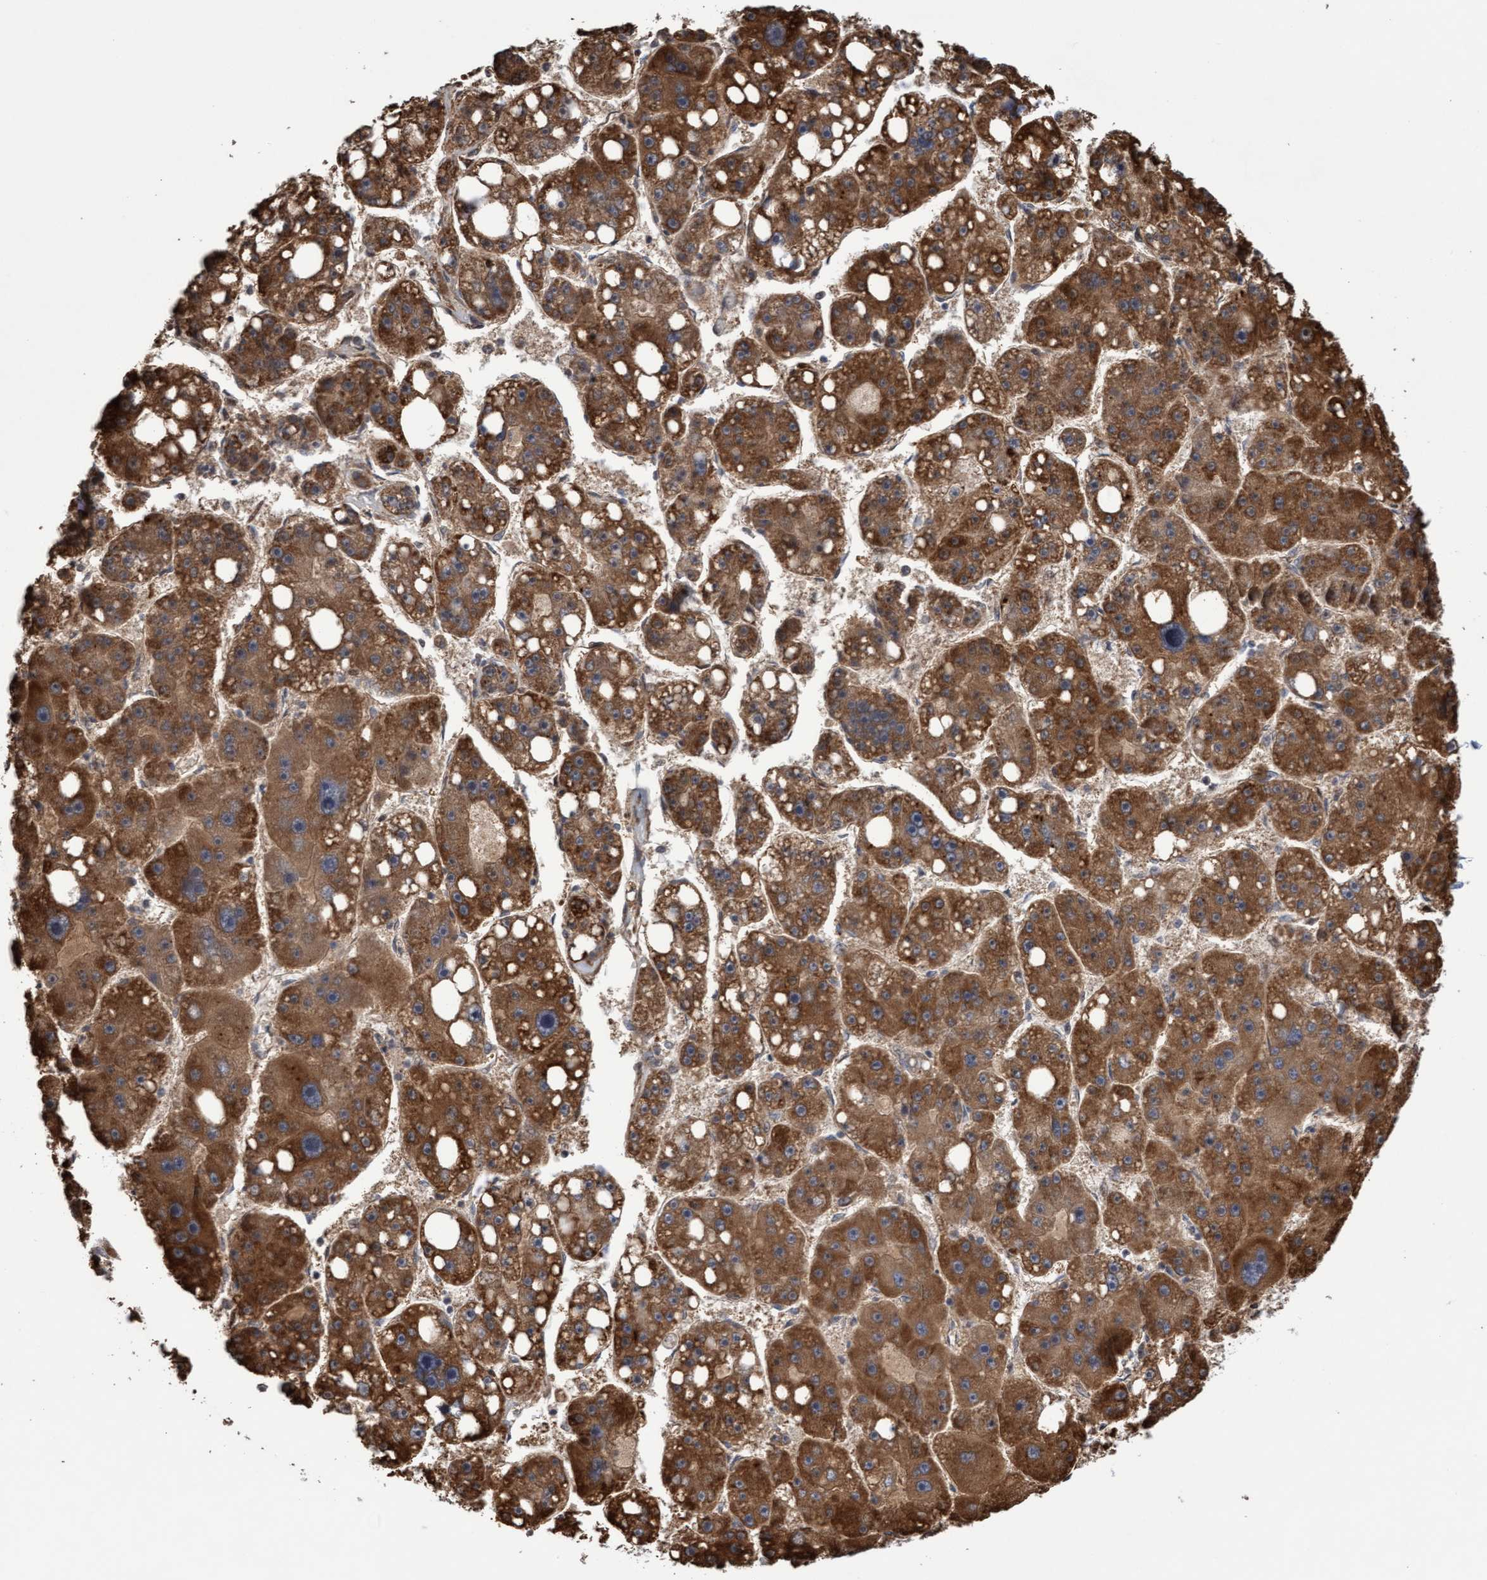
{"staining": {"intensity": "moderate", "quantity": ">75%", "location": "cytoplasmic/membranous"}, "tissue": "liver cancer", "cell_type": "Tumor cells", "image_type": "cancer", "snomed": [{"axis": "morphology", "description": "Carcinoma, Hepatocellular, NOS"}, {"axis": "topography", "description": "Liver"}], "caption": "Hepatocellular carcinoma (liver) stained with IHC reveals moderate cytoplasmic/membranous expression in approximately >75% of tumor cells. Nuclei are stained in blue.", "gene": "PECR", "patient": {"sex": "female", "age": 61}}